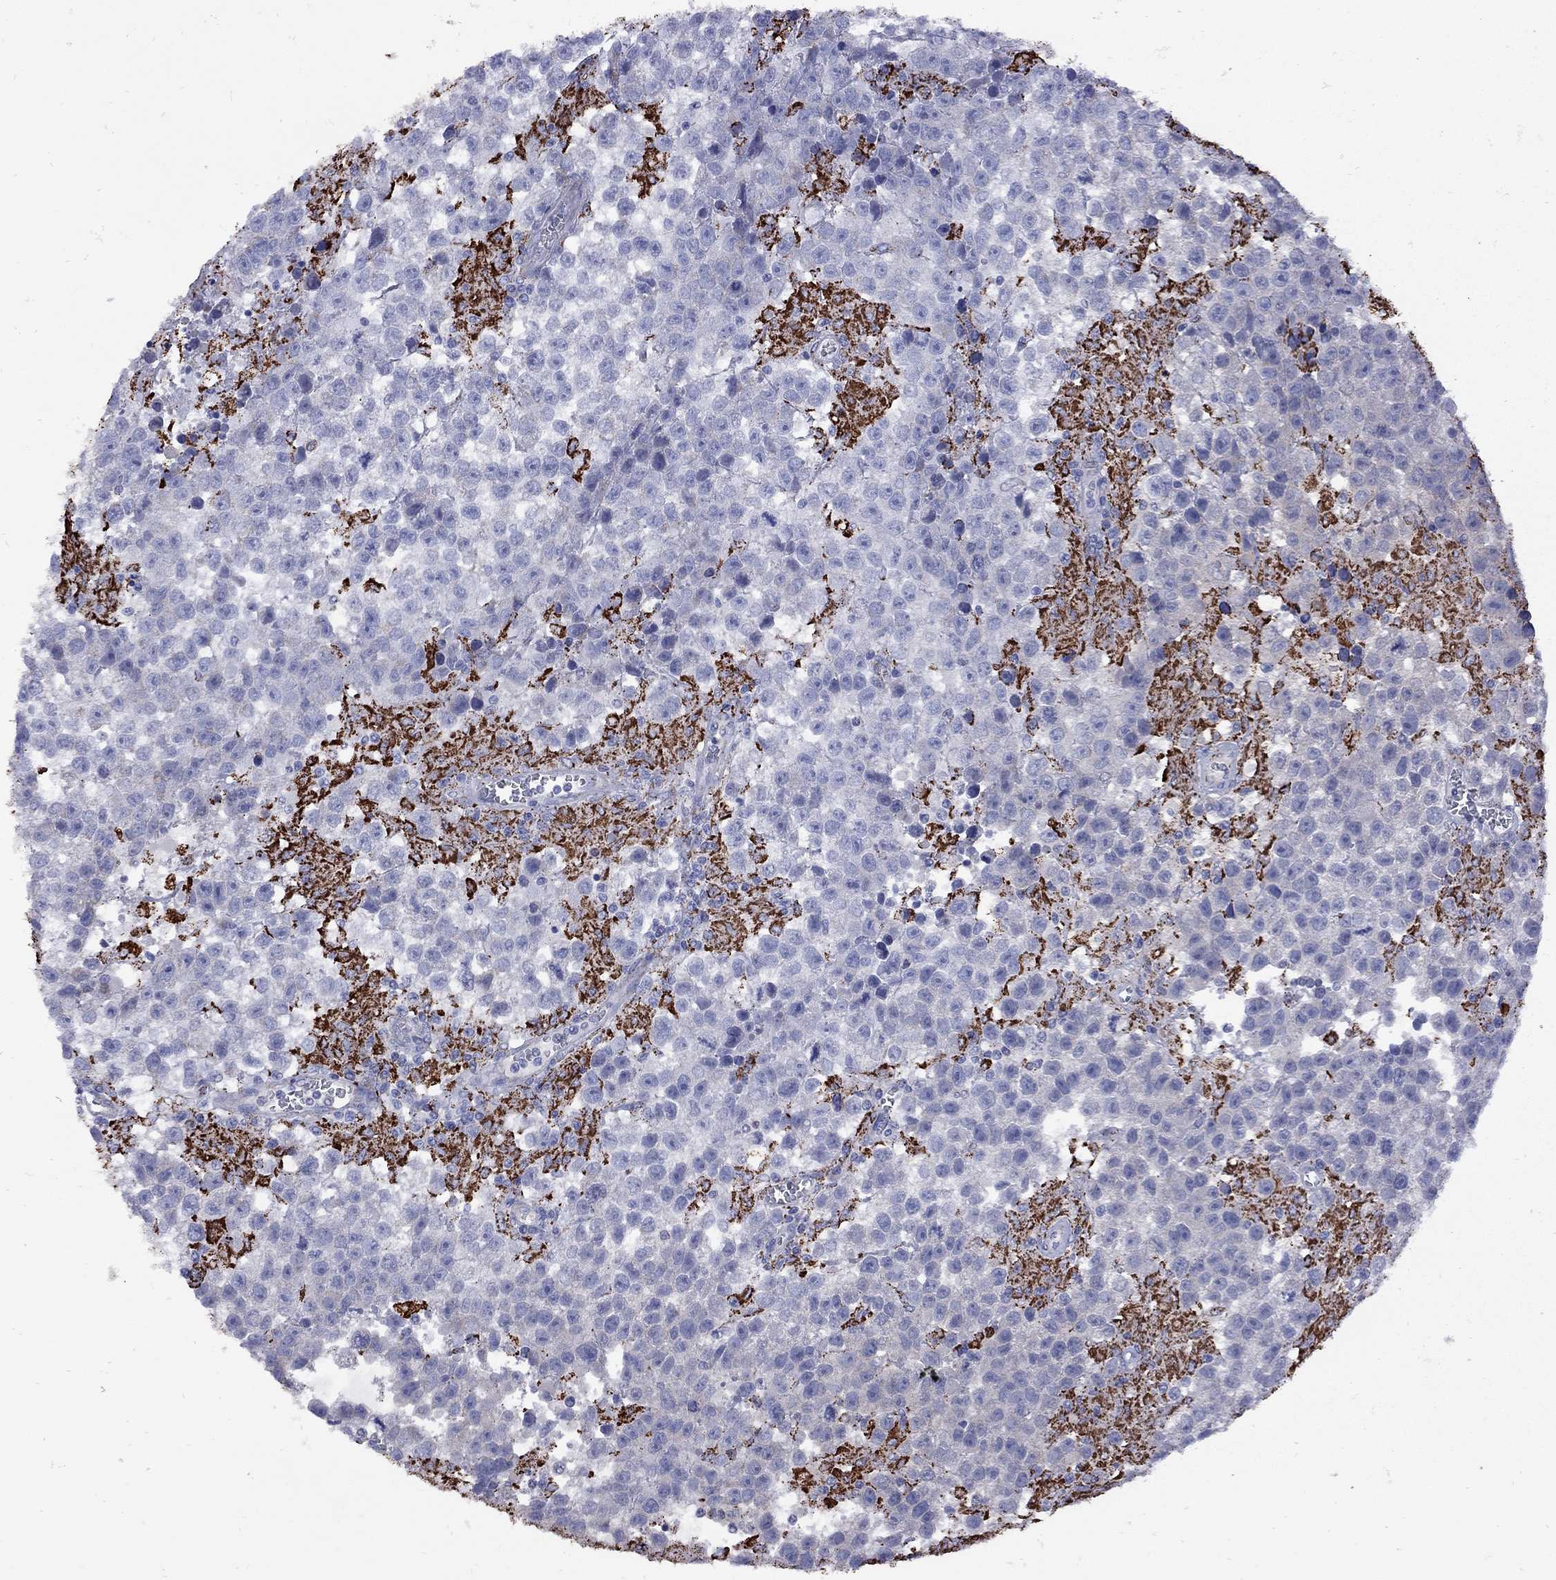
{"staining": {"intensity": "strong", "quantity": "<25%", "location": "cytoplasmic/membranous"}, "tissue": "testis cancer", "cell_type": "Tumor cells", "image_type": "cancer", "snomed": [{"axis": "morphology", "description": "Seminoma, NOS"}, {"axis": "topography", "description": "Testis"}], "caption": "Immunohistochemical staining of seminoma (testis) shows medium levels of strong cytoplasmic/membranous staining in about <25% of tumor cells.", "gene": "SESTD1", "patient": {"sex": "male", "age": 43}}